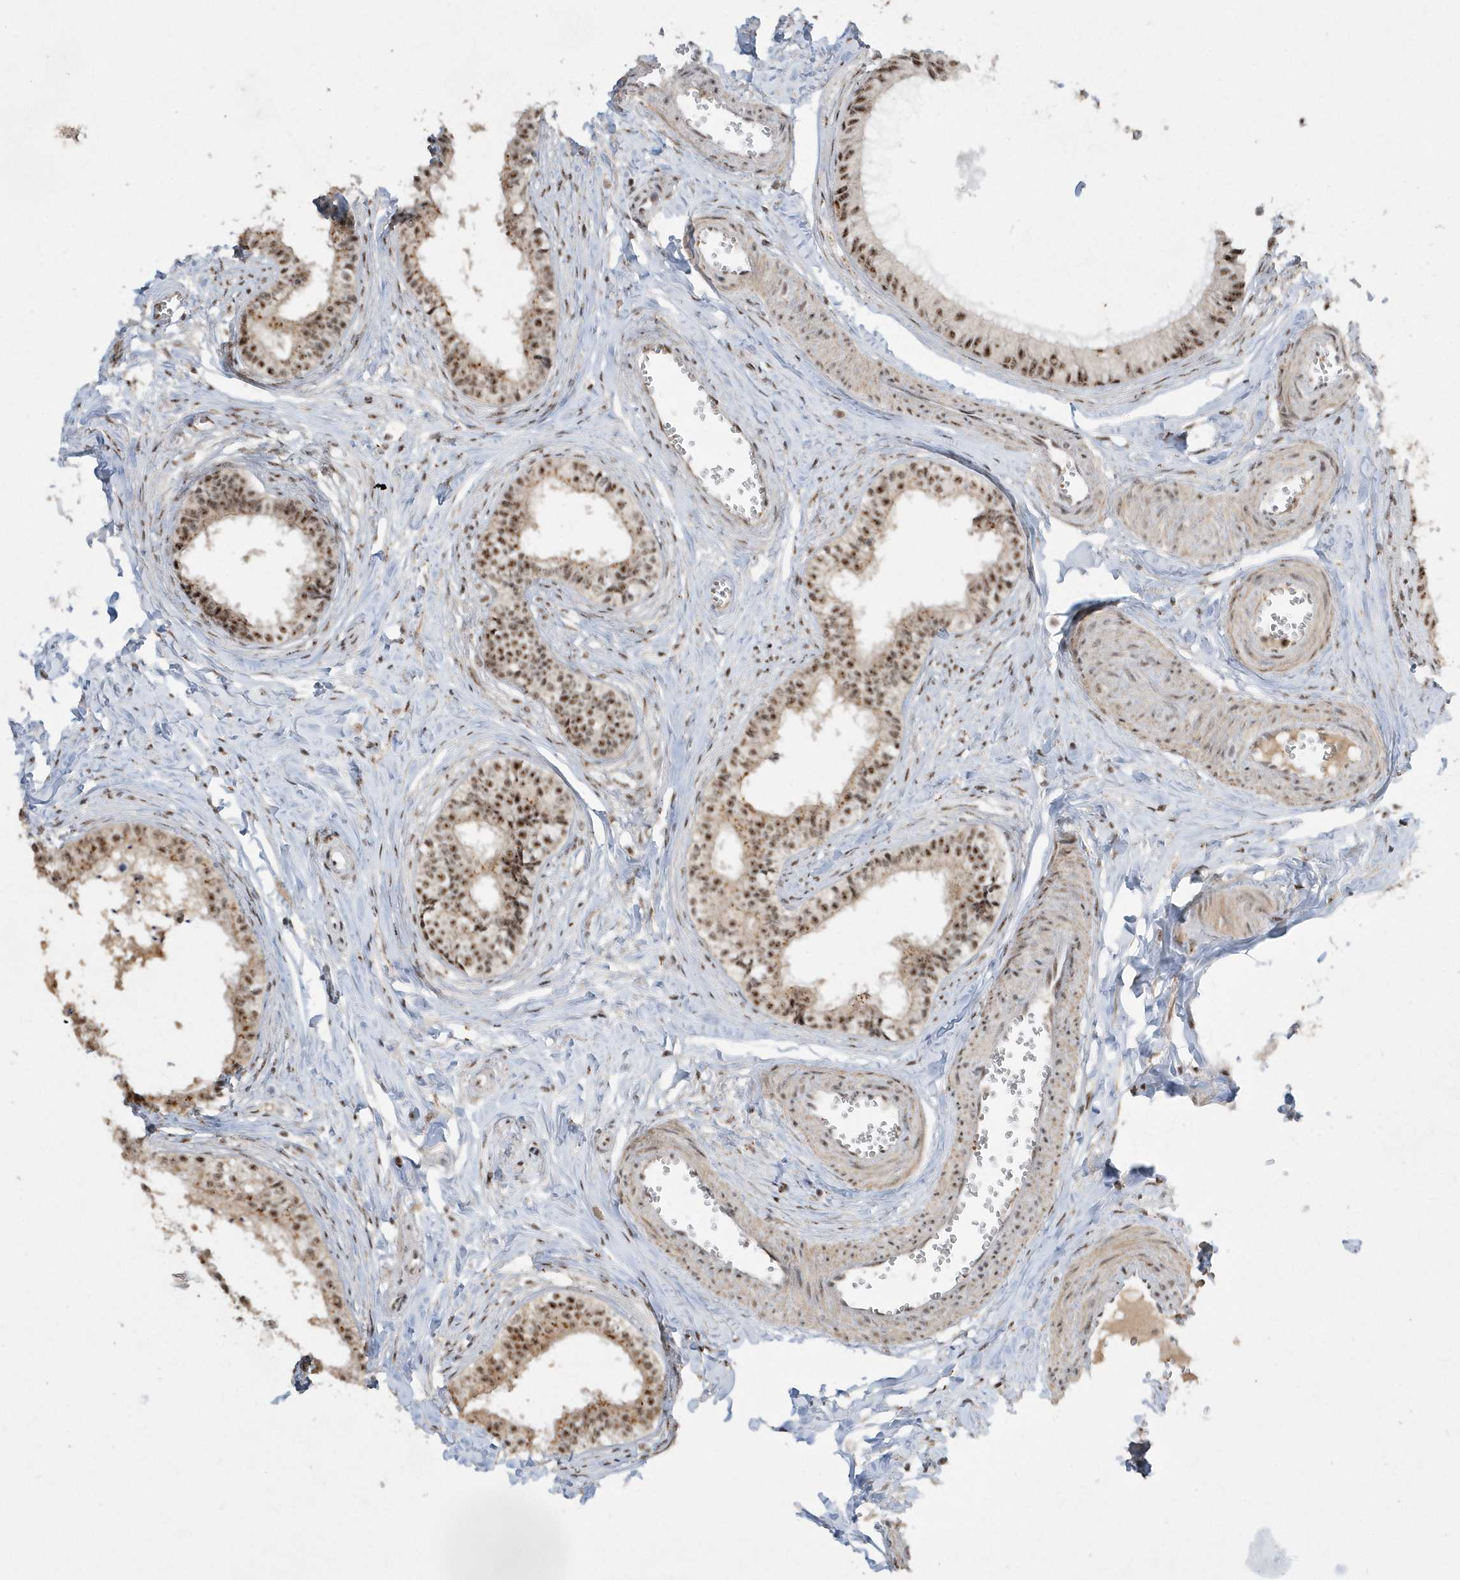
{"staining": {"intensity": "moderate", "quantity": ">75%", "location": "nuclear"}, "tissue": "epididymis", "cell_type": "Glandular cells", "image_type": "normal", "snomed": [{"axis": "morphology", "description": "Normal tissue, NOS"}, {"axis": "topography", "description": "Epididymis"}], "caption": "Benign epididymis reveals moderate nuclear expression in approximately >75% of glandular cells (DAB (3,3'-diaminobenzidine) IHC, brown staining for protein, blue staining for nuclei)..", "gene": "POLR3B", "patient": {"sex": "male", "age": 36}}